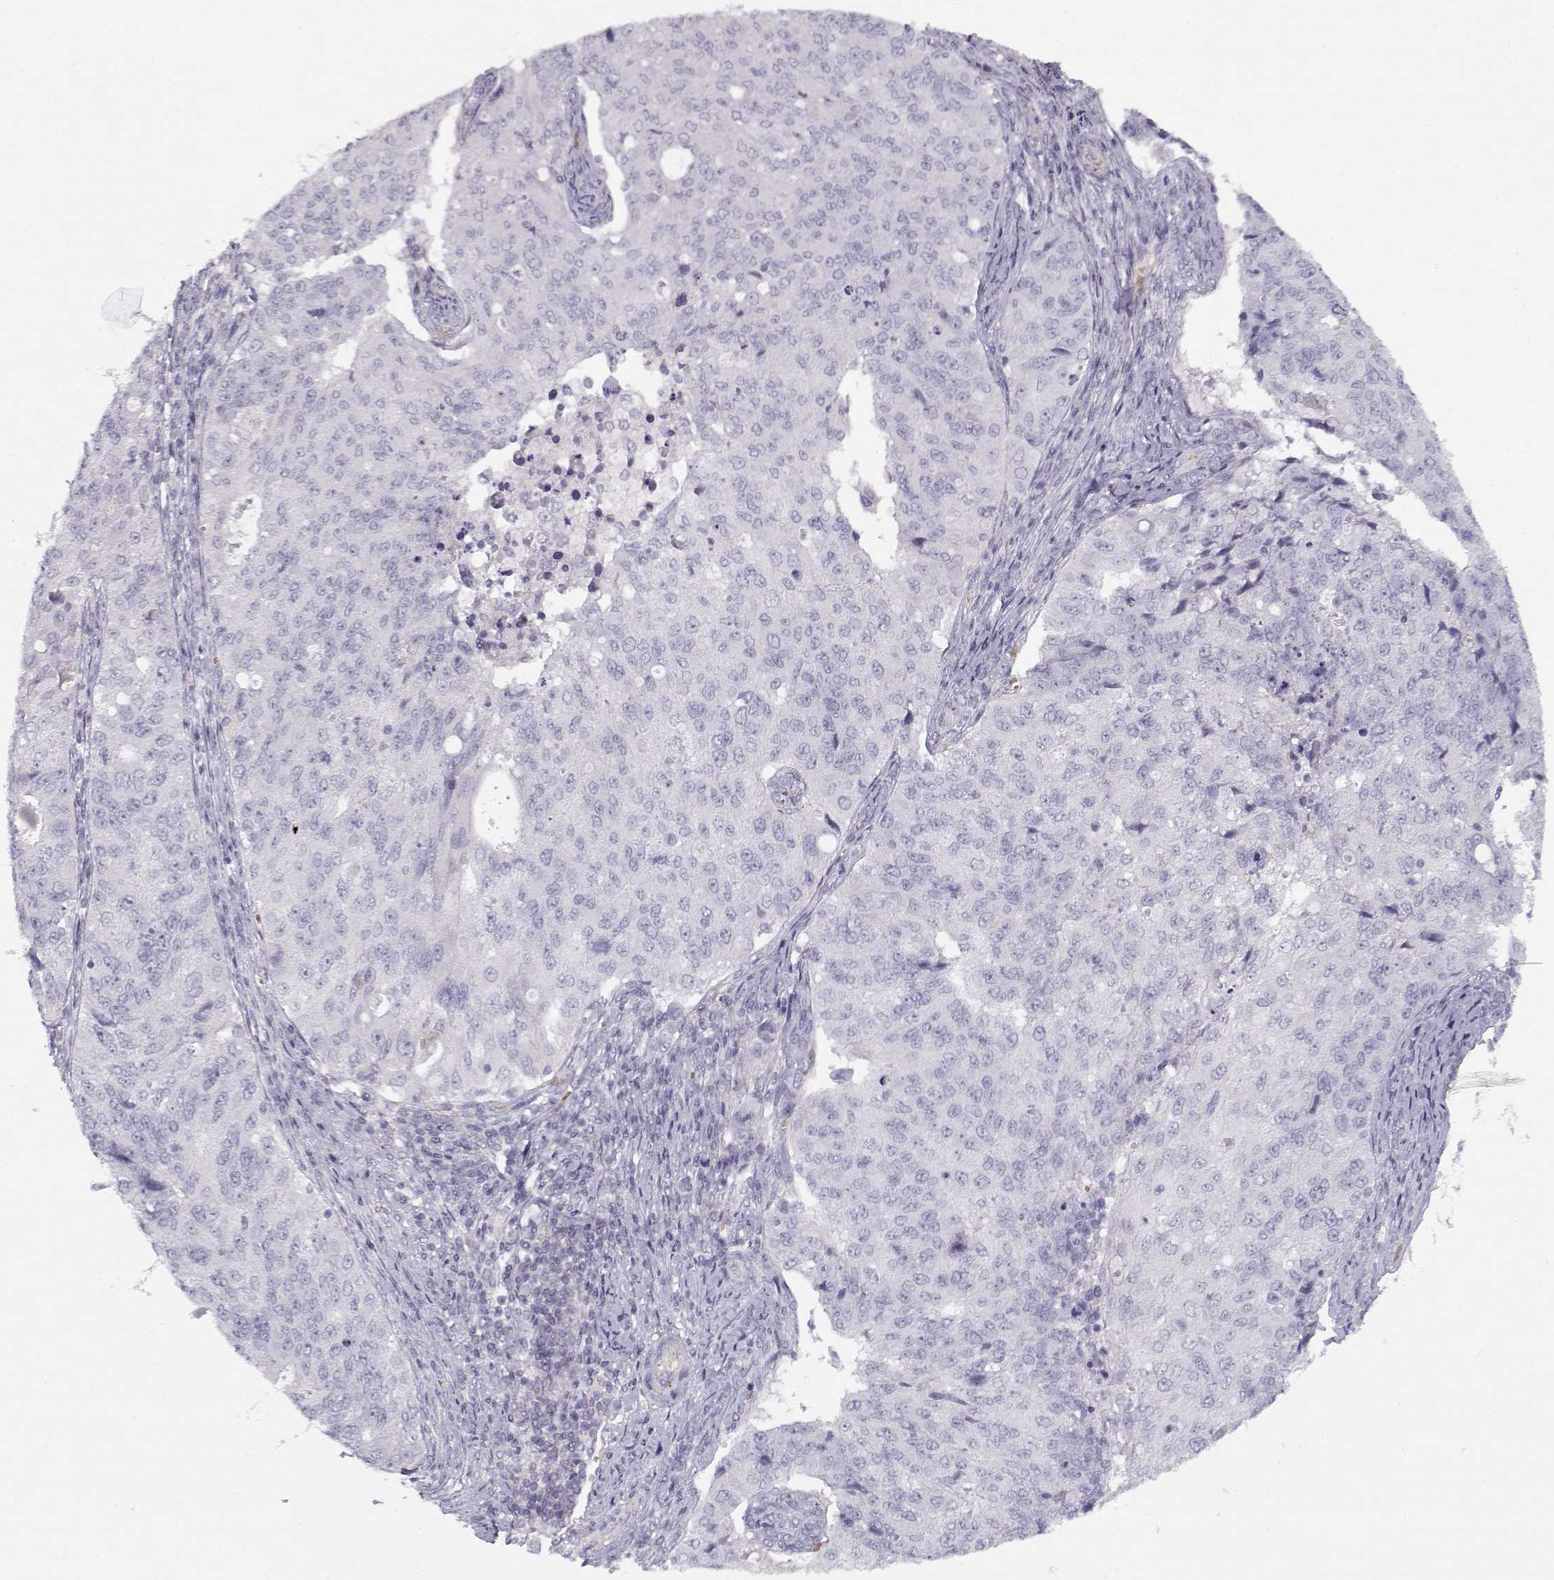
{"staining": {"intensity": "negative", "quantity": "none", "location": "none"}, "tissue": "endometrial cancer", "cell_type": "Tumor cells", "image_type": "cancer", "snomed": [{"axis": "morphology", "description": "Adenocarcinoma, NOS"}, {"axis": "topography", "description": "Endometrium"}], "caption": "There is no significant staining in tumor cells of endometrial cancer (adenocarcinoma).", "gene": "MYO1A", "patient": {"sex": "female", "age": 43}}